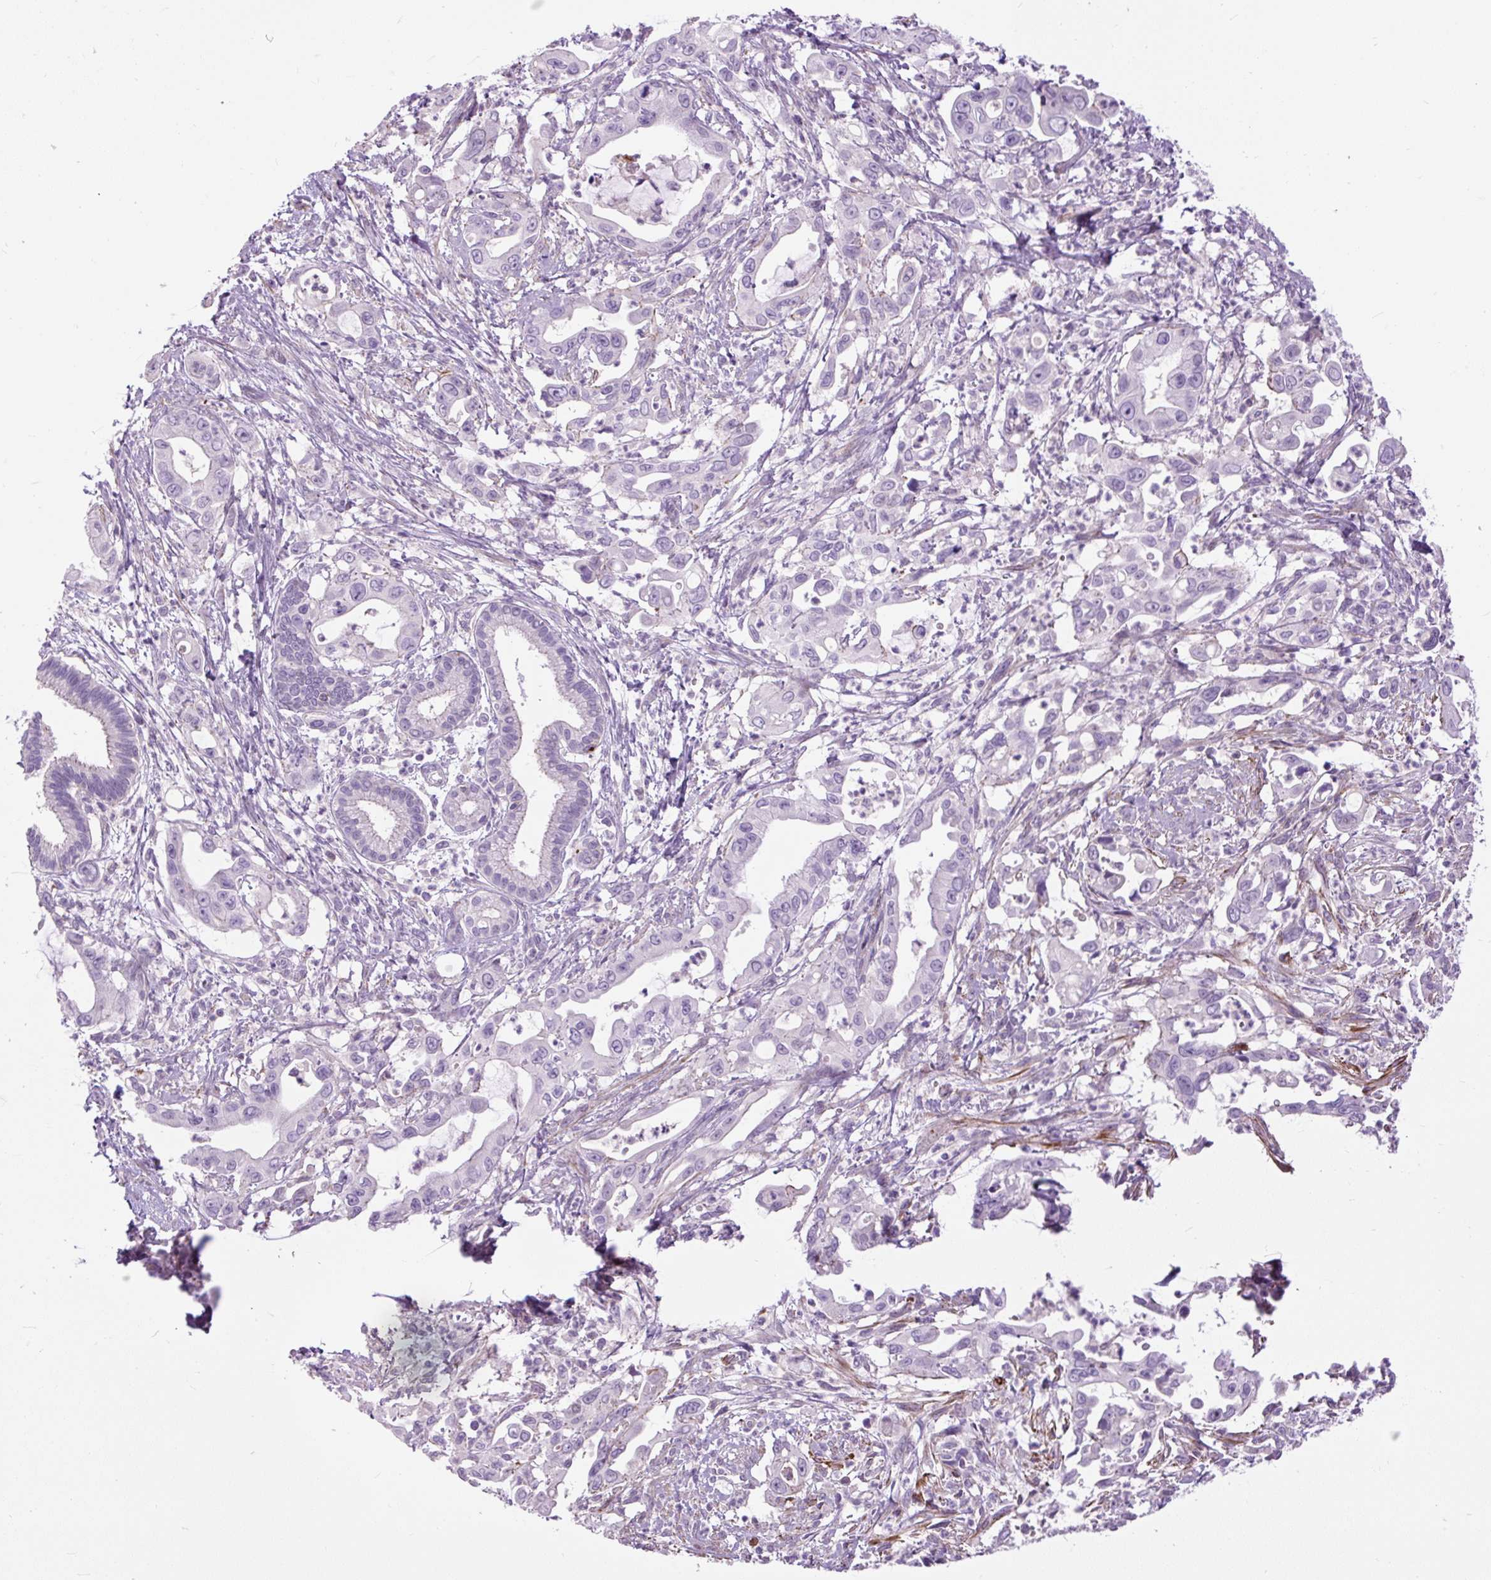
{"staining": {"intensity": "negative", "quantity": "none", "location": "none"}, "tissue": "pancreatic cancer", "cell_type": "Tumor cells", "image_type": "cancer", "snomed": [{"axis": "morphology", "description": "Adenocarcinoma, NOS"}, {"axis": "topography", "description": "Pancreas"}], "caption": "DAB immunohistochemical staining of pancreatic adenocarcinoma demonstrates no significant staining in tumor cells. Brightfield microscopy of immunohistochemistry stained with DAB (brown) and hematoxylin (blue), captured at high magnification.", "gene": "ZNF197", "patient": {"sex": "male", "age": 61}}